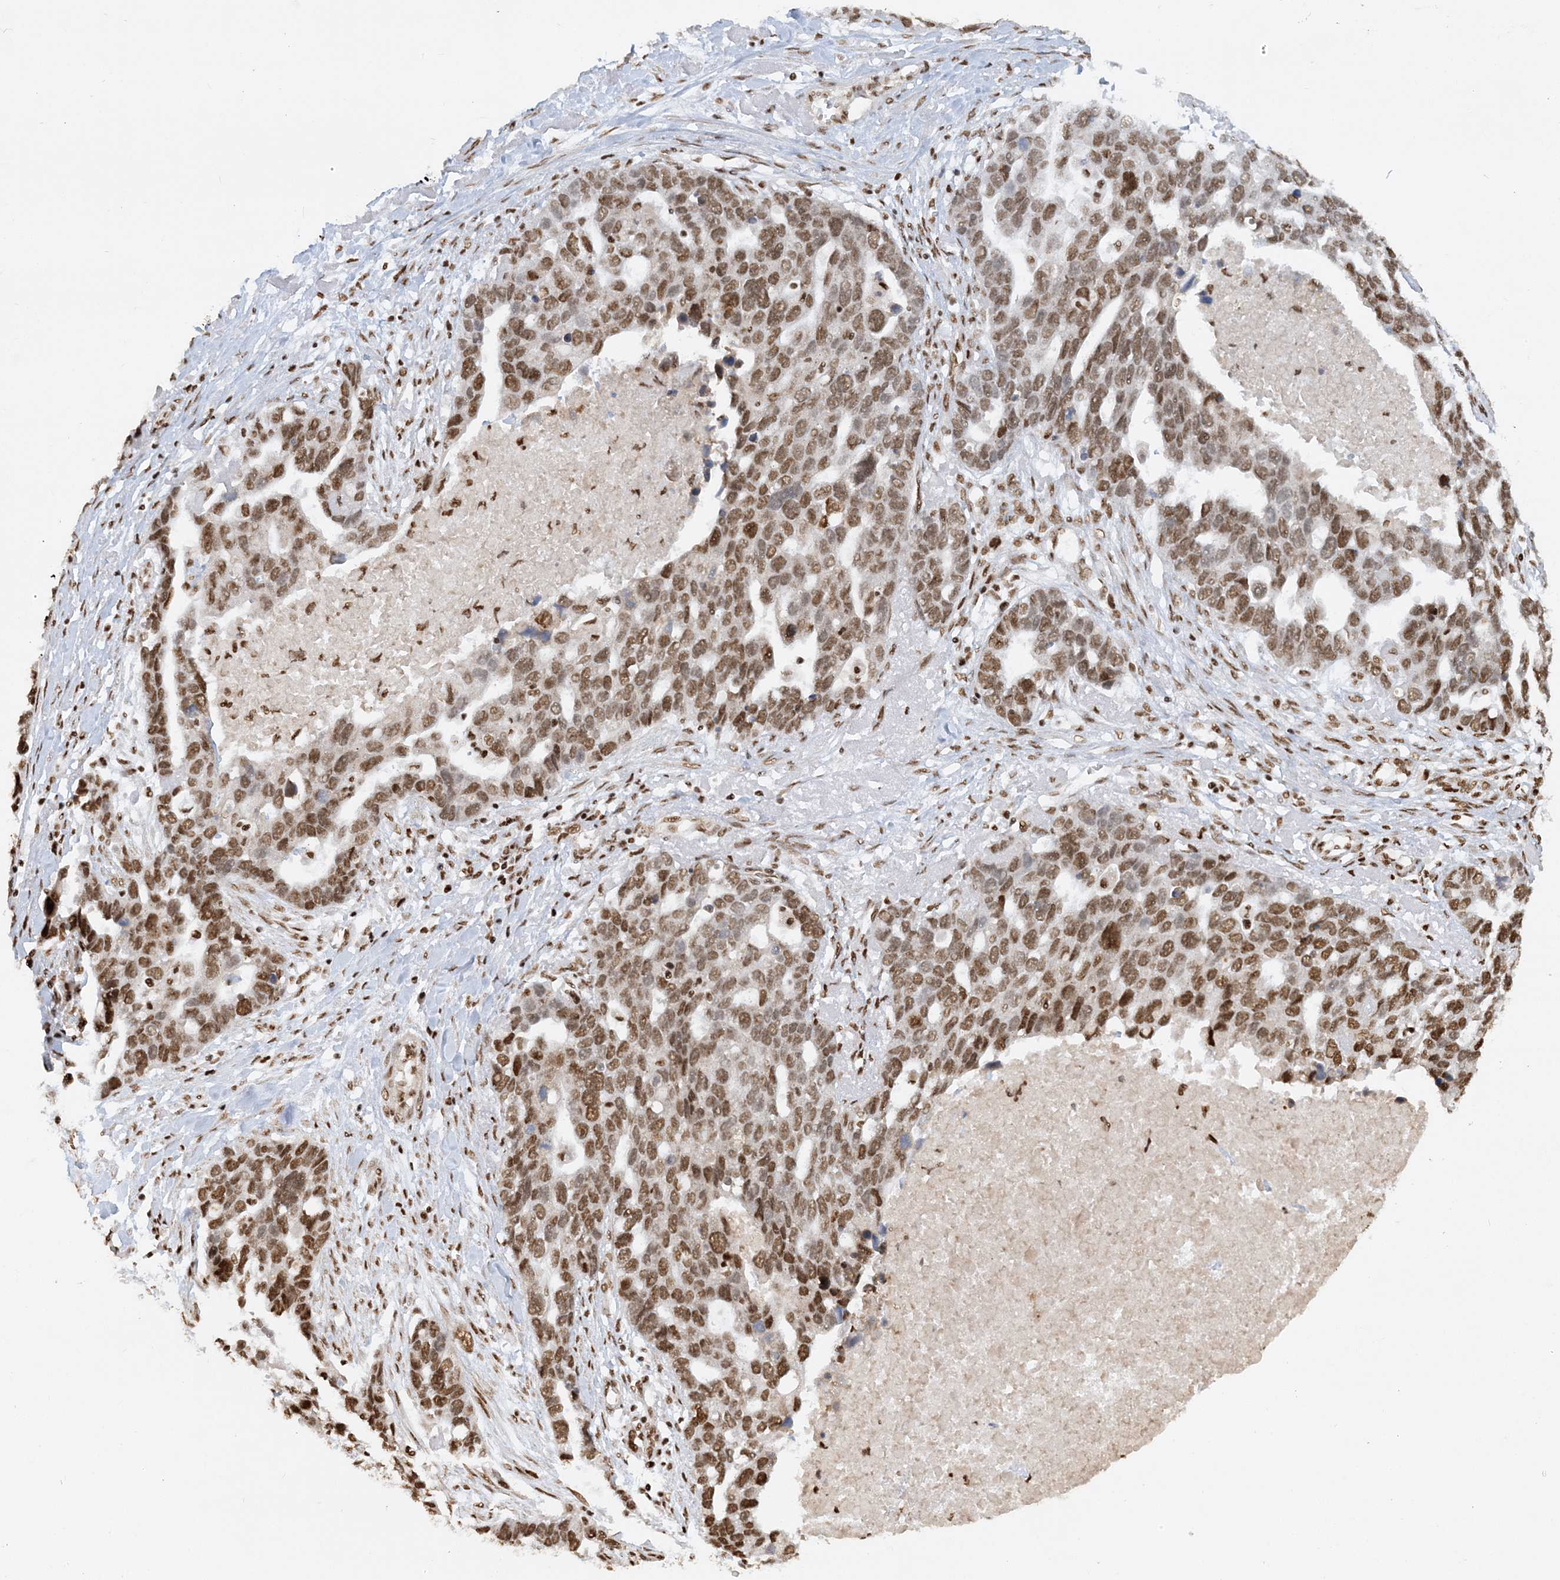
{"staining": {"intensity": "moderate", "quantity": ">75%", "location": "nuclear"}, "tissue": "ovarian cancer", "cell_type": "Tumor cells", "image_type": "cancer", "snomed": [{"axis": "morphology", "description": "Cystadenocarcinoma, serous, NOS"}, {"axis": "topography", "description": "Ovary"}], "caption": "Protein expression analysis of ovarian cancer (serous cystadenocarcinoma) exhibits moderate nuclear positivity in approximately >75% of tumor cells.", "gene": "DELE1", "patient": {"sex": "female", "age": 54}}